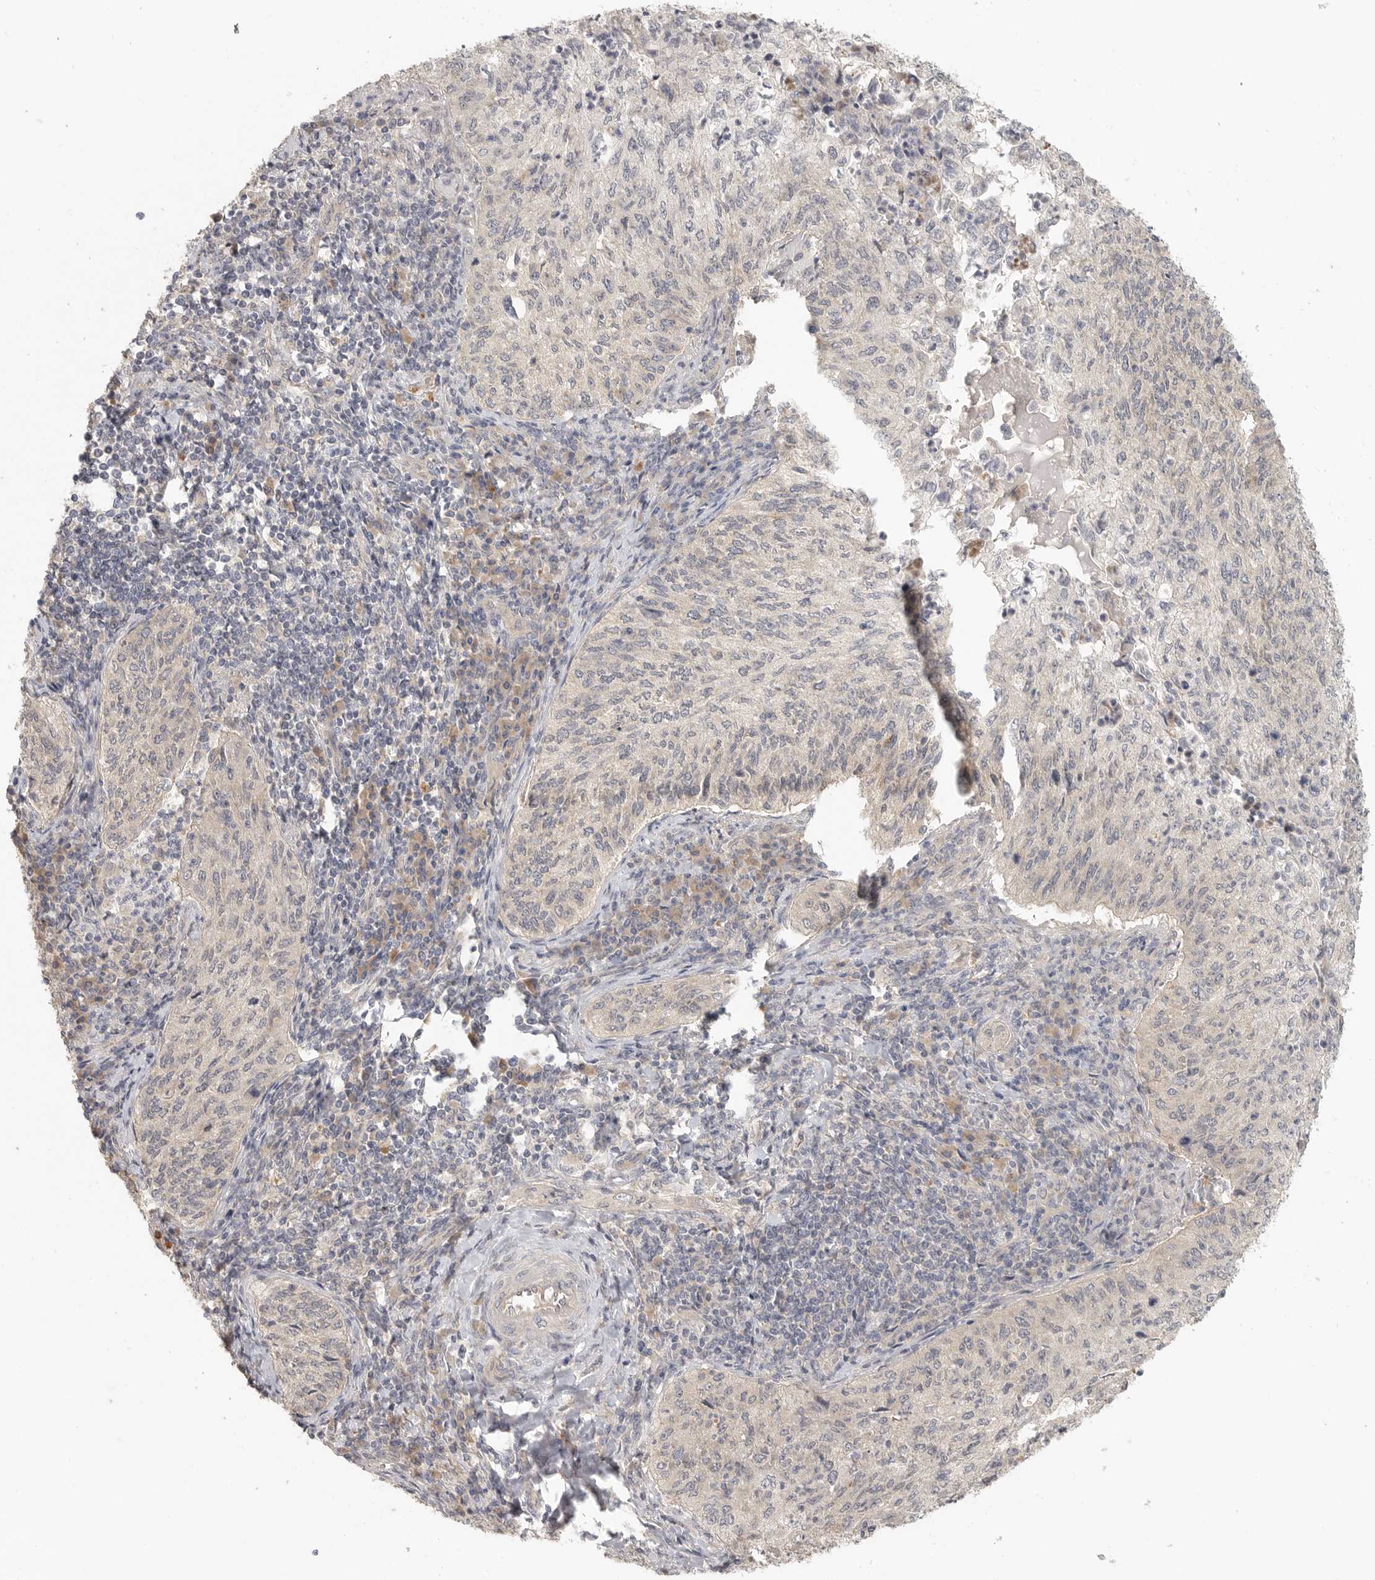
{"staining": {"intensity": "negative", "quantity": "none", "location": "none"}, "tissue": "cervical cancer", "cell_type": "Tumor cells", "image_type": "cancer", "snomed": [{"axis": "morphology", "description": "Squamous cell carcinoma, NOS"}, {"axis": "topography", "description": "Cervix"}], "caption": "Immunohistochemistry of cervical cancer exhibits no expression in tumor cells.", "gene": "HDAC6", "patient": {"sex": "female", "age": 30}}